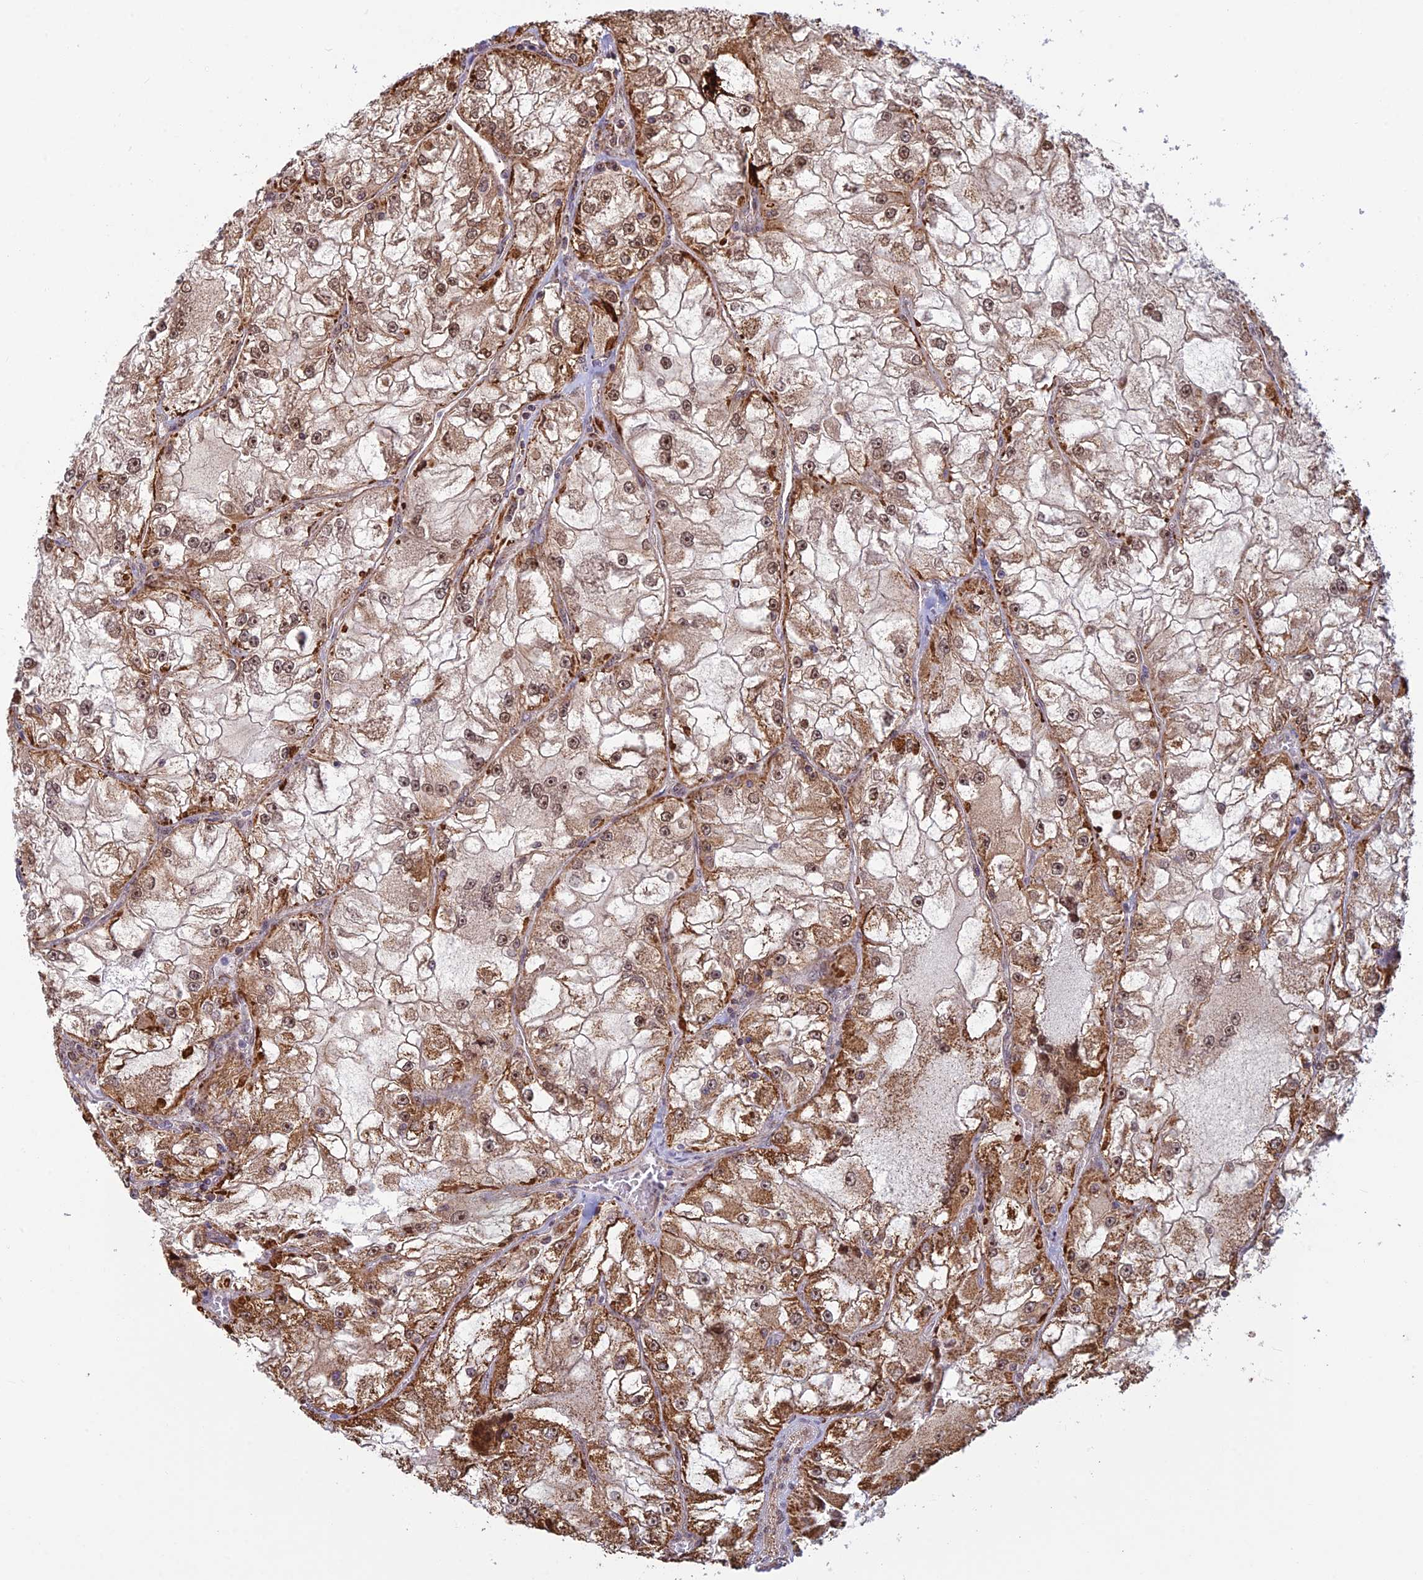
{"staining": {"intensity": "moderate", "quantity": ">75%", "location": "cytoplasmic/membranous,nuclear"}, "tissue": "renal cancer", "cell_type": "Tumor cells", "image_type": "cancer", "snomed": [{"axis": "morphology", "description": "Adenocarcinoma, NOS"}, {"axis": "topography", "description": "Kidney"}], "caption": "Immunohistochemical staining of renal cancer exhibits medium levels of moderate cytoplasmic/membranous and nuclear protein staining in about >75% of tumor cells. The protein of interest is stained brown, and the nuclei are stained in blue (DAB IHC with brightfield microscopy, high magnification).", "gene": "POLR1G", "patient": {"sex": "female", "age": 72}}